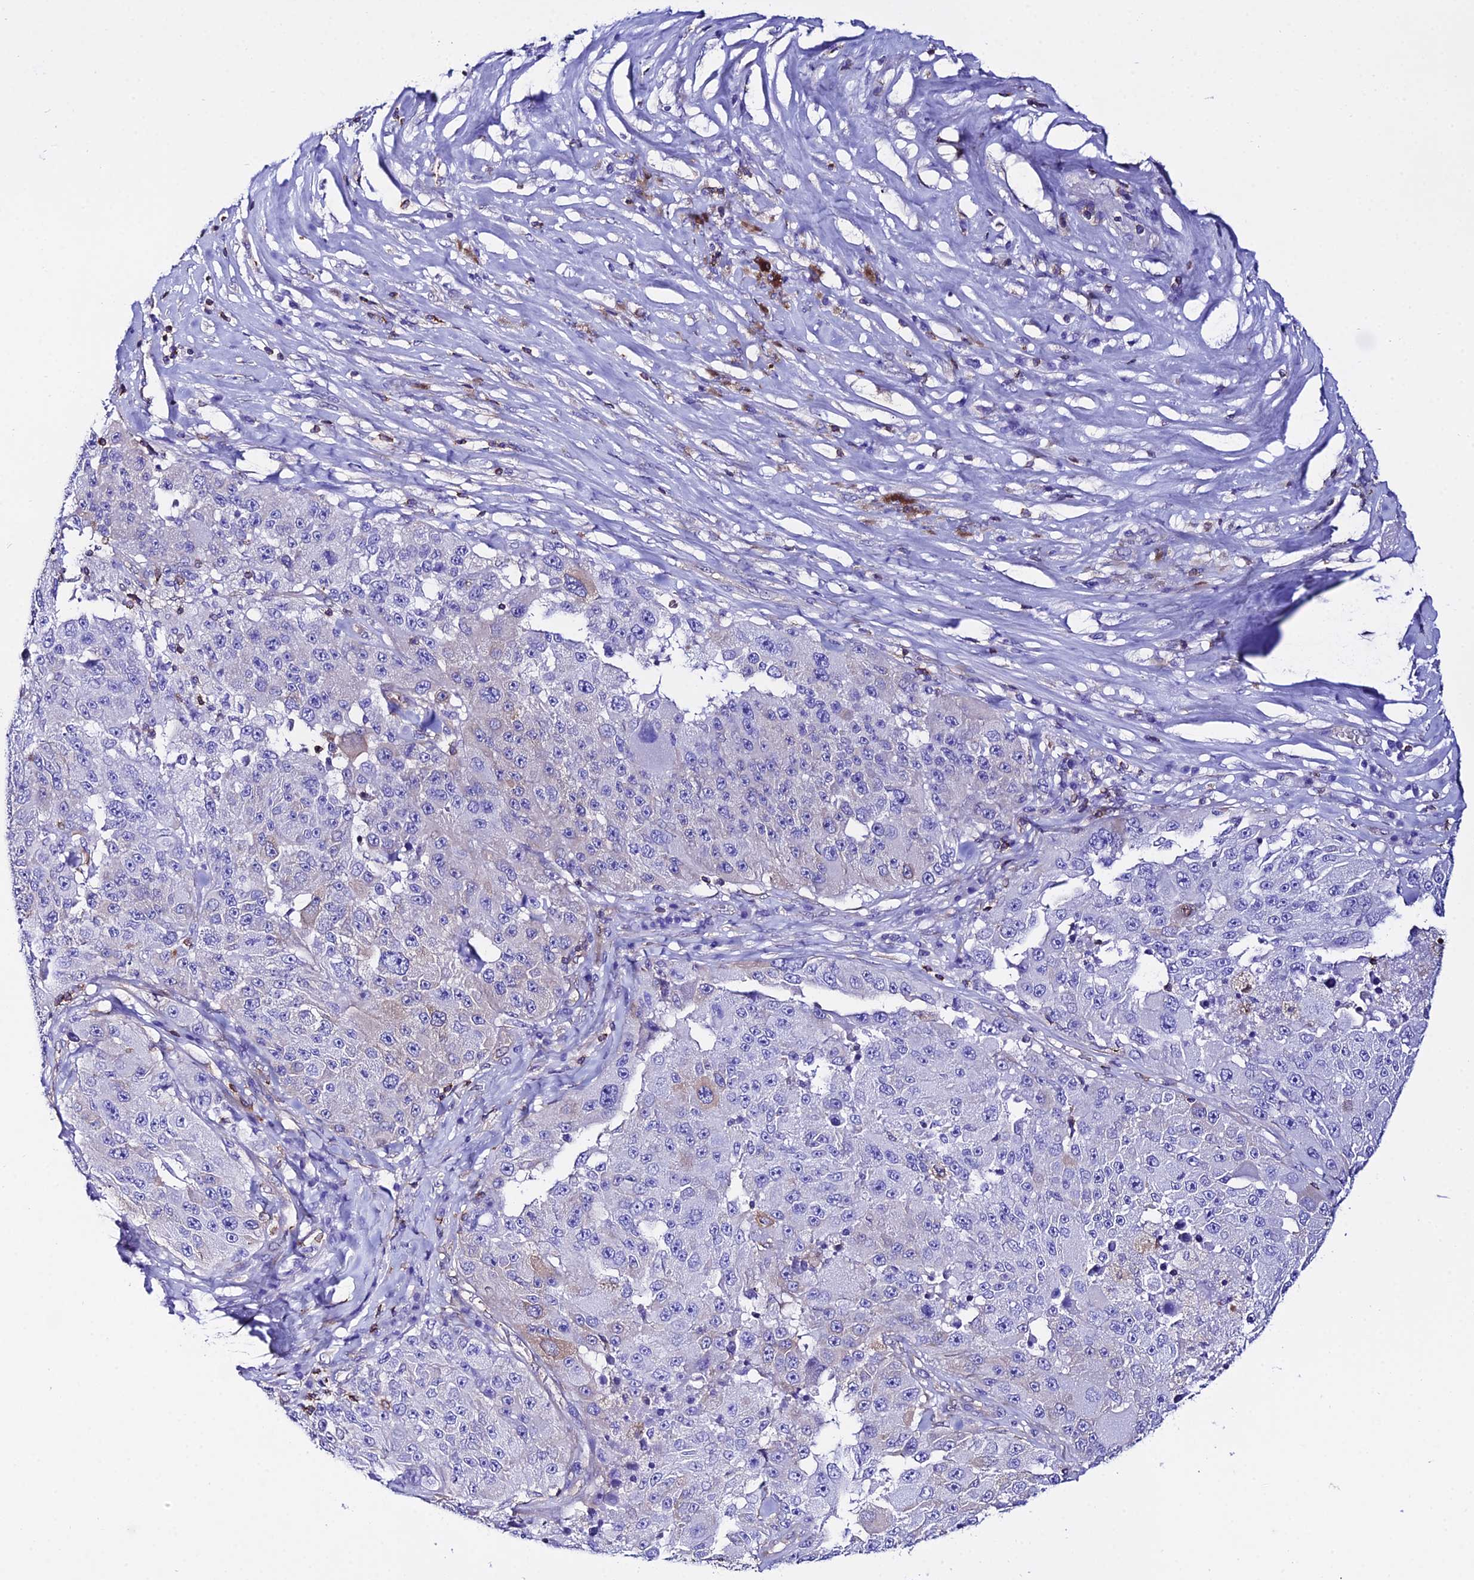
{"staining": {"intensity": "negative", "quantity": "none", "location": "none"}, "tissue": "melanoma", "cell_type": "Tumor cells", "image_type": "cancer", "snomed": [{"axis": "morphology", "description": "Malignant melanoma, Metastatic site"}, {"axis": "topography", "description": "Lymph node"}], "caption": "The histopathology image displays no significant staining in tumor cells of melanoma.", "gene": "S100A16", "patient": {"sex": "male", "age": 62}}